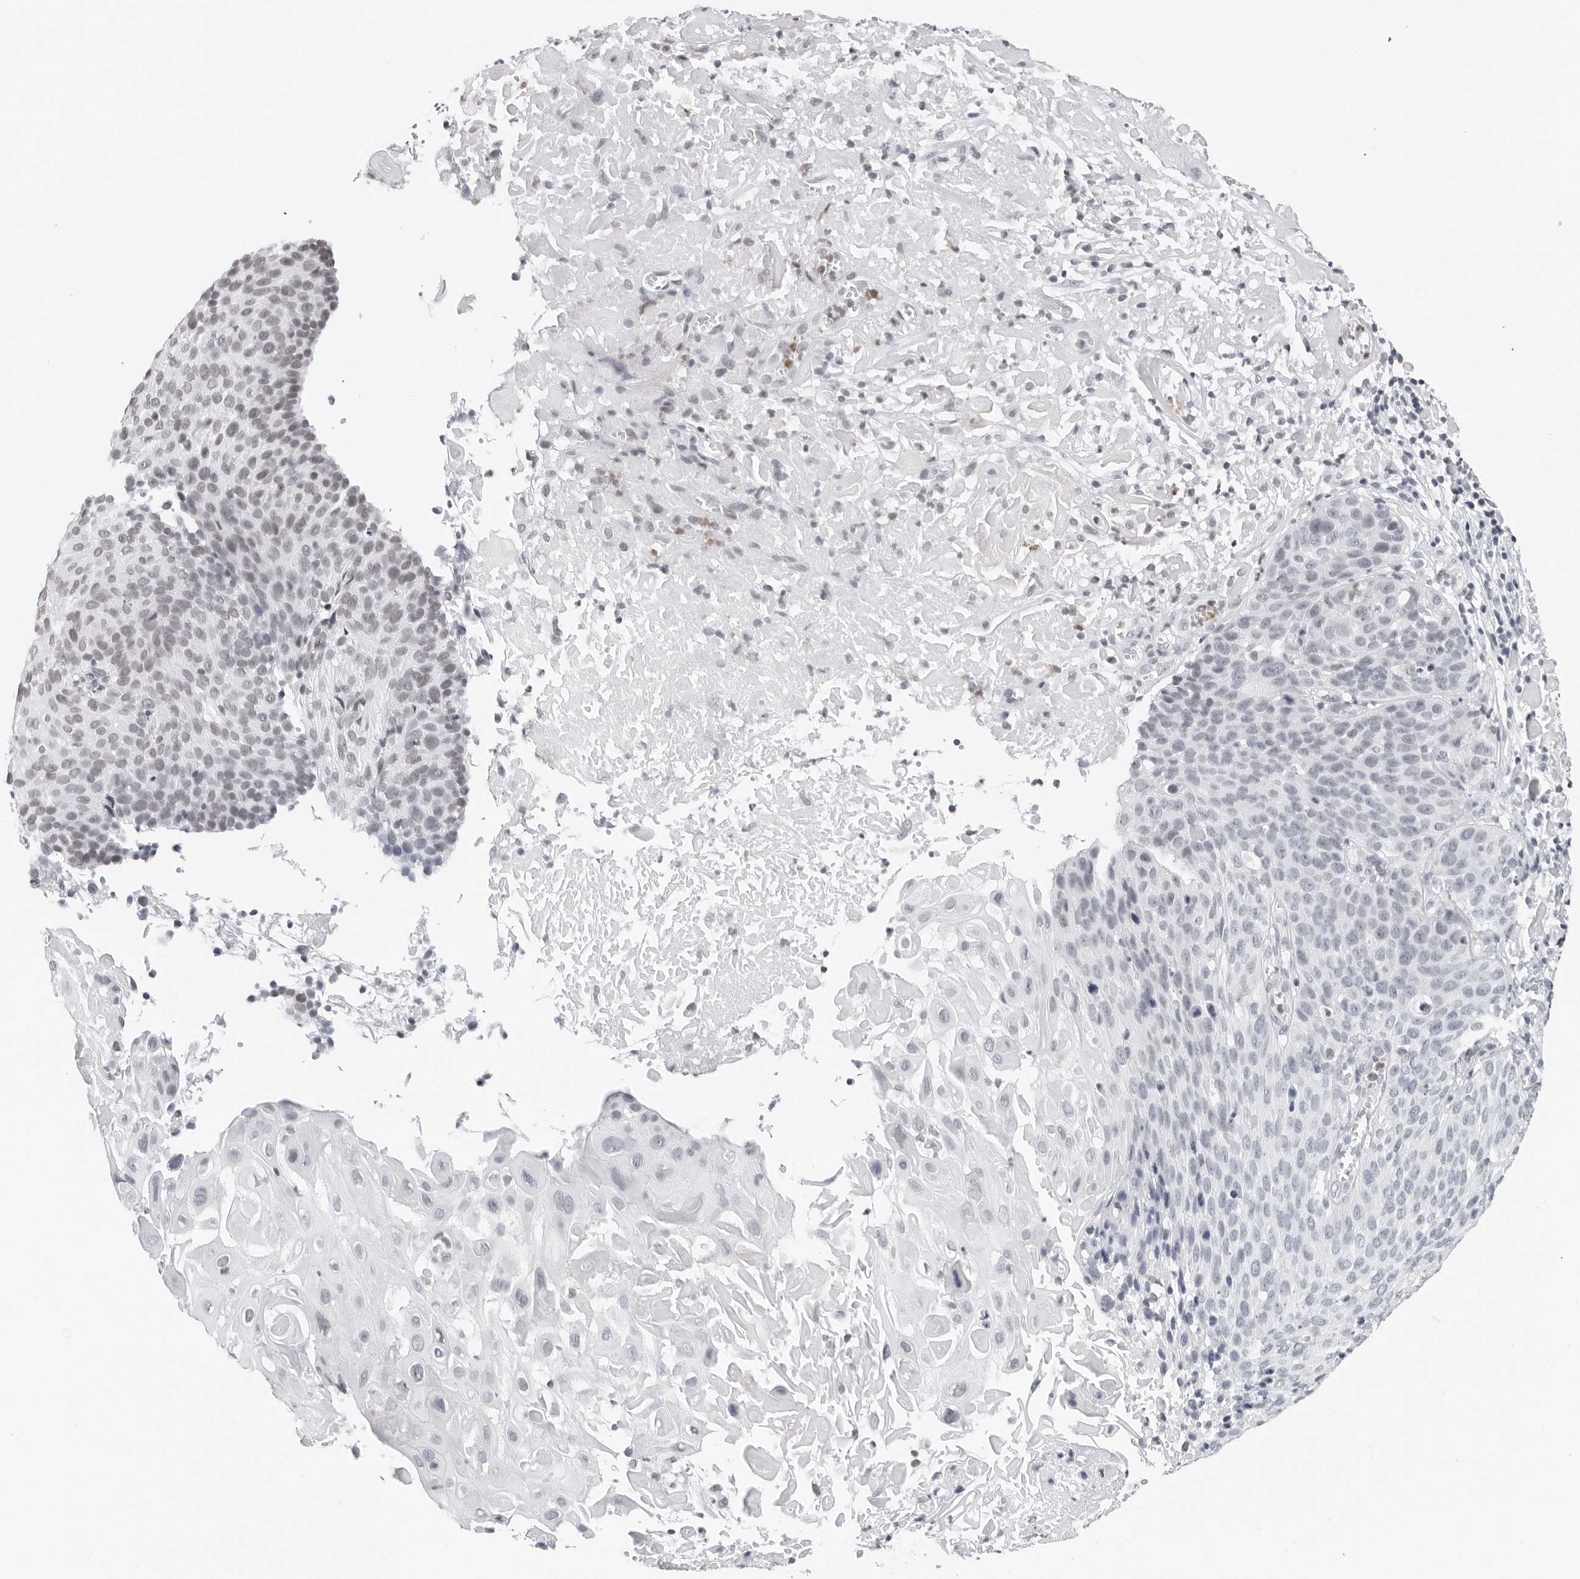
{"staining": {"intensity": "weak", "quantity": "25%-75%", "location": "nuclear"}, "tissue": "cervical cancer", "cell_type": "Tumor cells", "image_type": "cancer", "snomed": [{"axis": "morphology", "description": "Squamous cell carcinoma, NOS"}, {"axis": "topography", "description": "Cervix"}], "caption": "Cervical squamous cell carcinoma stained with a protein marker displays weak staining in tumor cells.", "gene": "FLG2", "patient": {"sex": "female", "age": 74}}